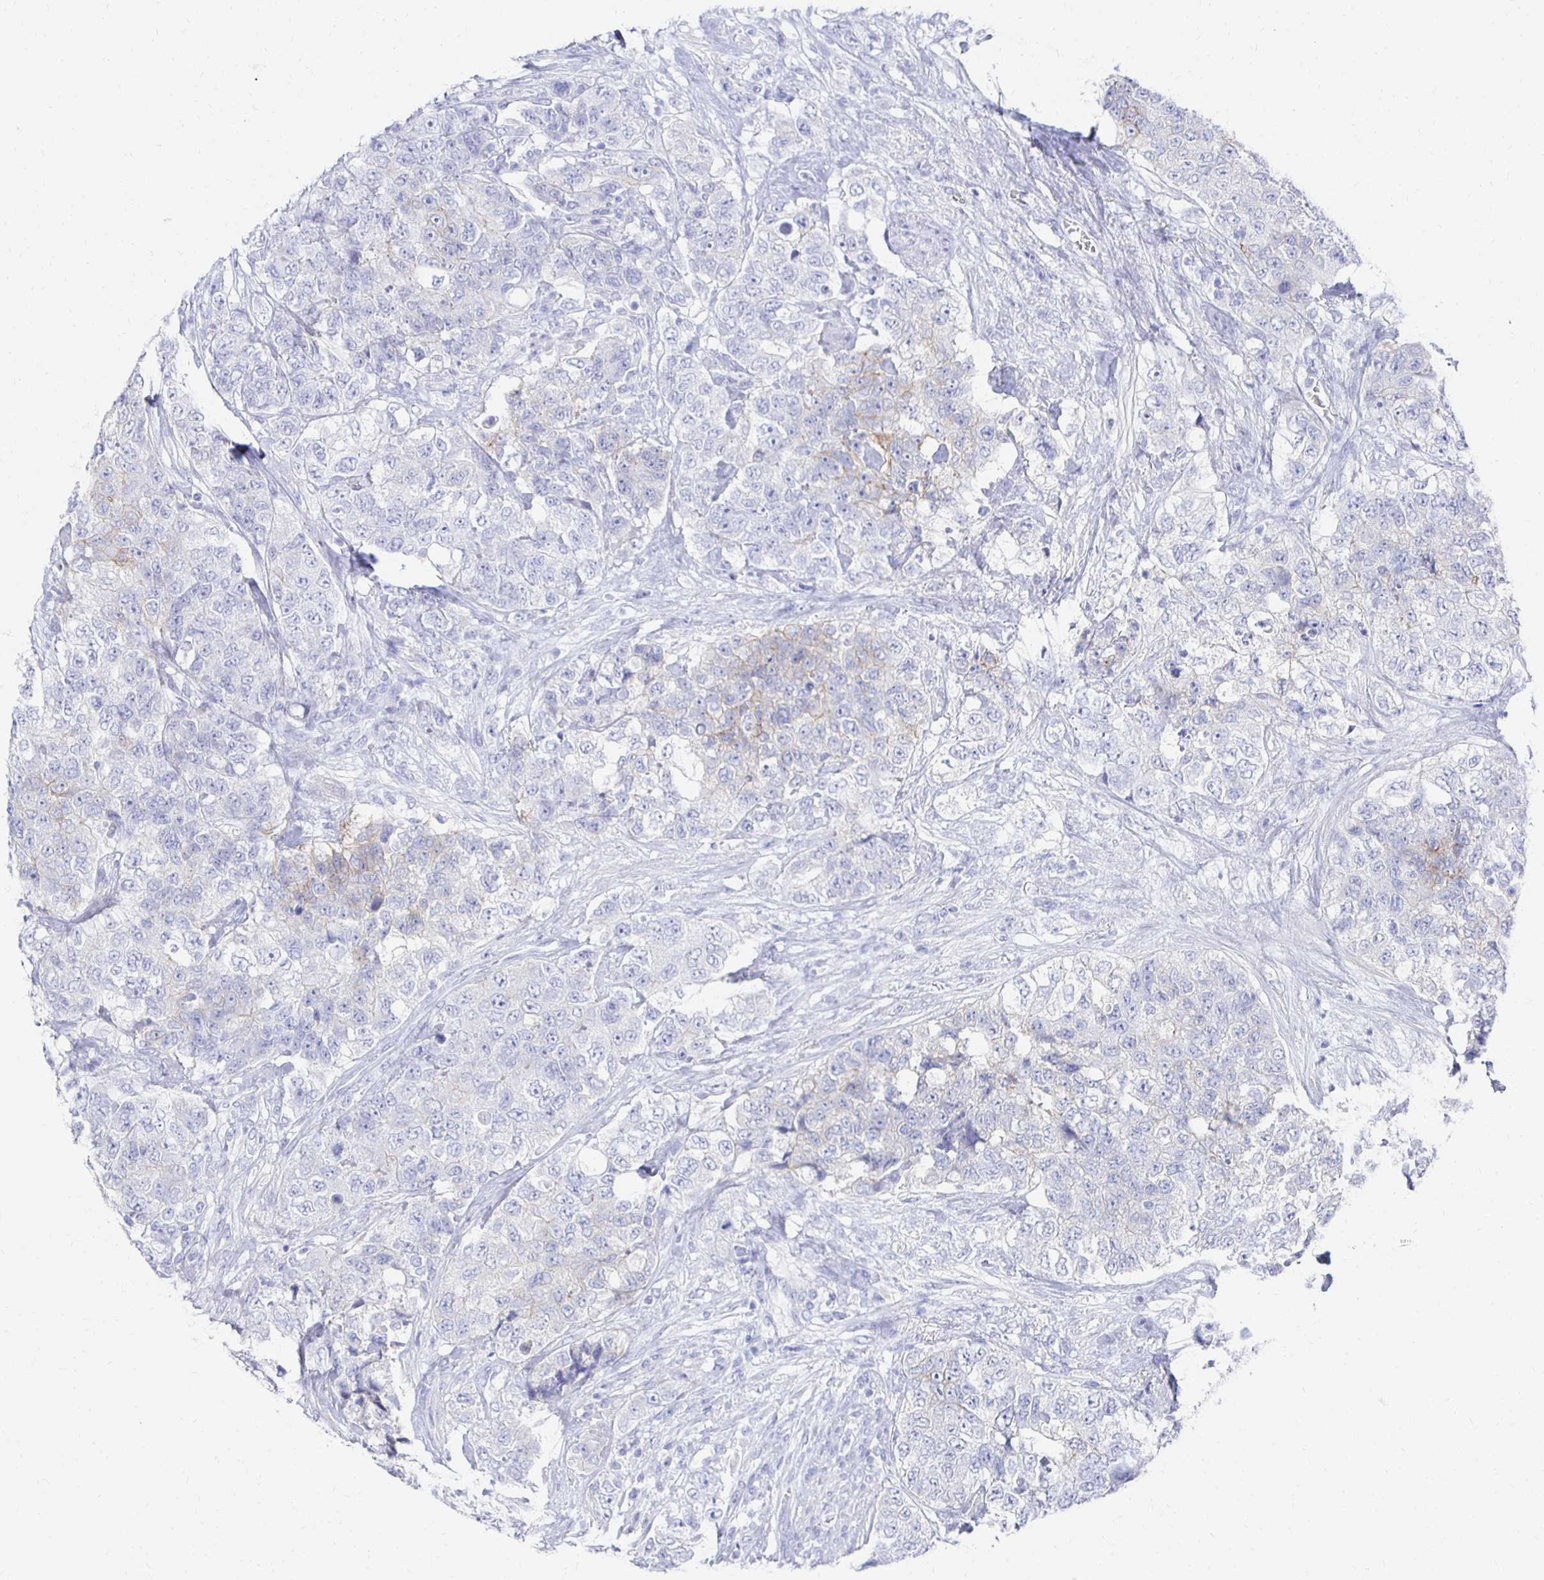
{"staining": {"intensity": "weak", "quantity": "<25%", "location": "cytoplasmic/membranous"}, "tissue": "urothelial cancer", "cell_type": "Tumor cells", "image_type": "cancer", "snomed": [{"axis": "morphology", "description": "Urothelial carcinoma, High grade"}, {"axis": "topography", "description": "Urinary bladder"}], "caption": "Human urothelial cancer stained for a protein using immunohistochemistry reveals no staining in tumor cells.", "gene": "PRDM7", "patient": {"sex": "female", "age": 78}}